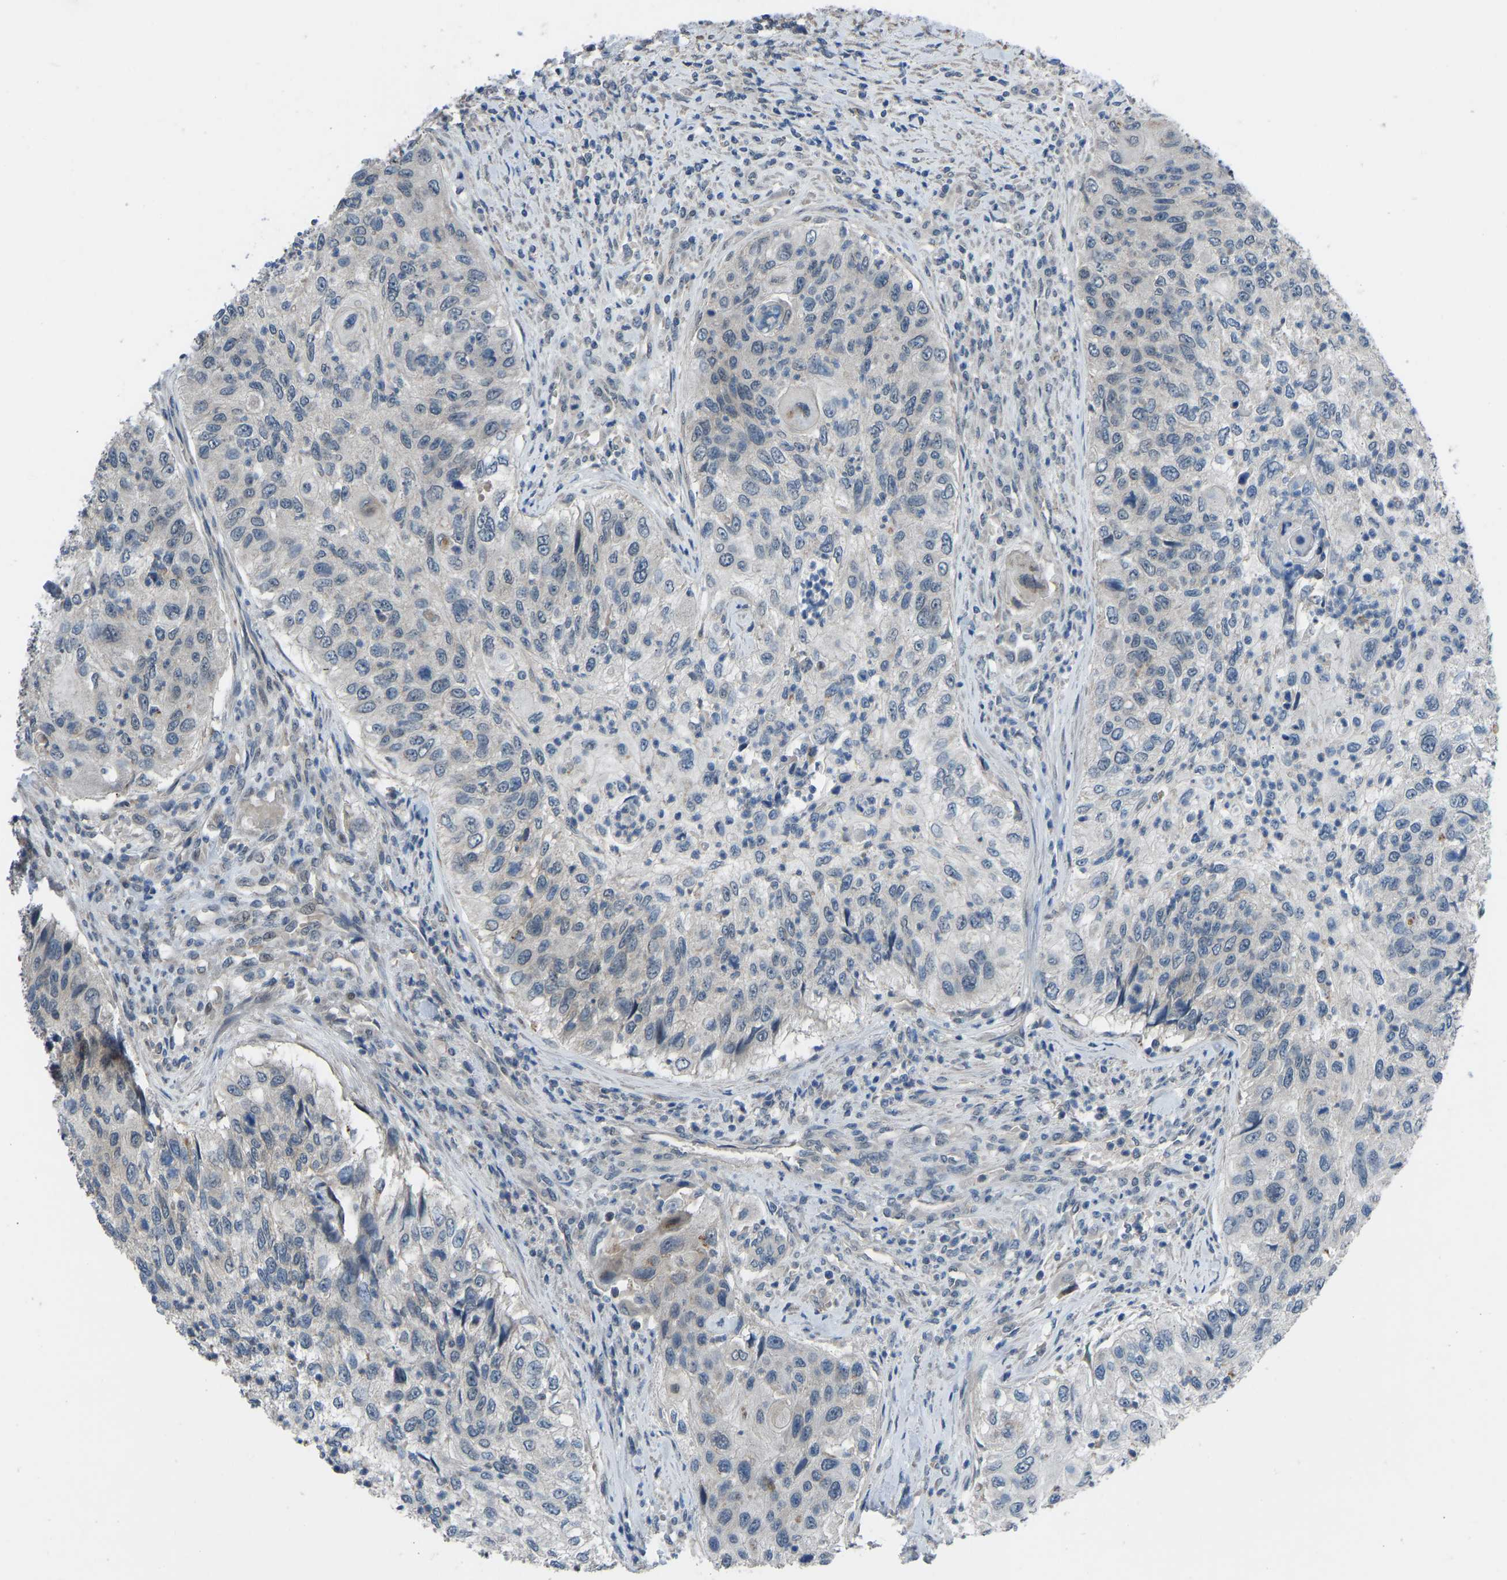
{"staining": {"intensity": "negative", "quantity": "none", "location": "none"}, "tissue": "urothelial cancer", "cell_type": "Tumor cells", "image_type": "cancer", "snomed": [{"axis": "morphology", "description": "Urothelial carcinoma, High grade"}, {"axis": "topography", "description": "Urinary bladder"}], "caption": "Tumor cells show no significant protein expression in high-grade urothelial carcinoma. (Immunohistochemistry, brightfield microscopy, high magnification).", "gene": "CDK2AP1", "patient": {"sex": "female", "age": 60}}